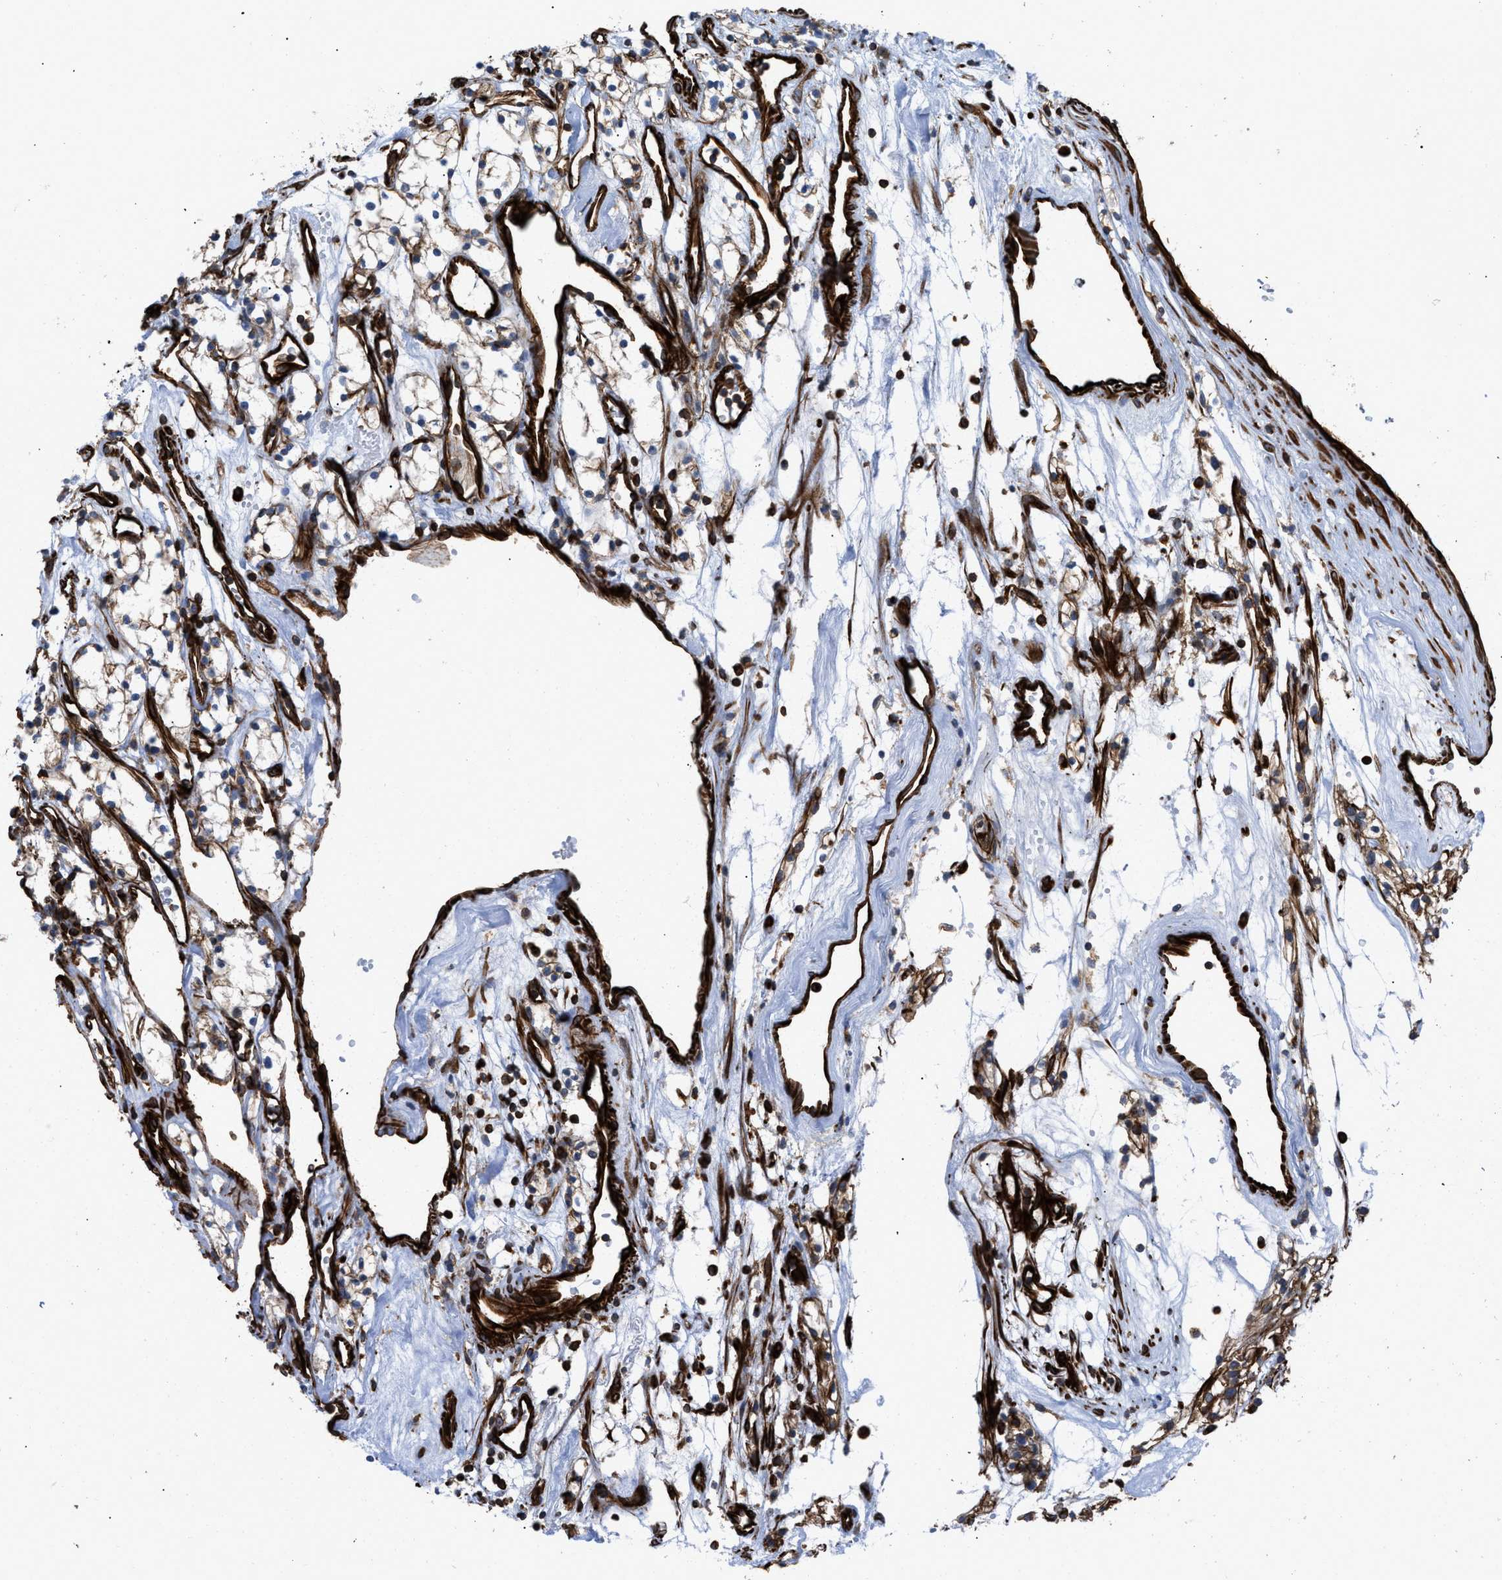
{"staining": {"intensity": "moderate", "quantity": ">75%", "location": "cytoplasmic/membranous"}, "tissue": "renal cancer", "cell_type": "Tumor cells", "image_type": "cancer", "snomed": [{"axis": "morphology", "description": "Adenocarcinoma, NOS"}, {"axis": "topography", "description": "Kidney"}], "caption": "Moderate cytoplasmic/membranous protein staining is present in approximately >75% of tumor cells in renal cancer. The staining was performed using DAB, with brown indicating positive protein expression. Nuclei are stained blue with hematoxylin.", "gene": "PTPRE", "patient": {"sex": "male", "age": 59}}